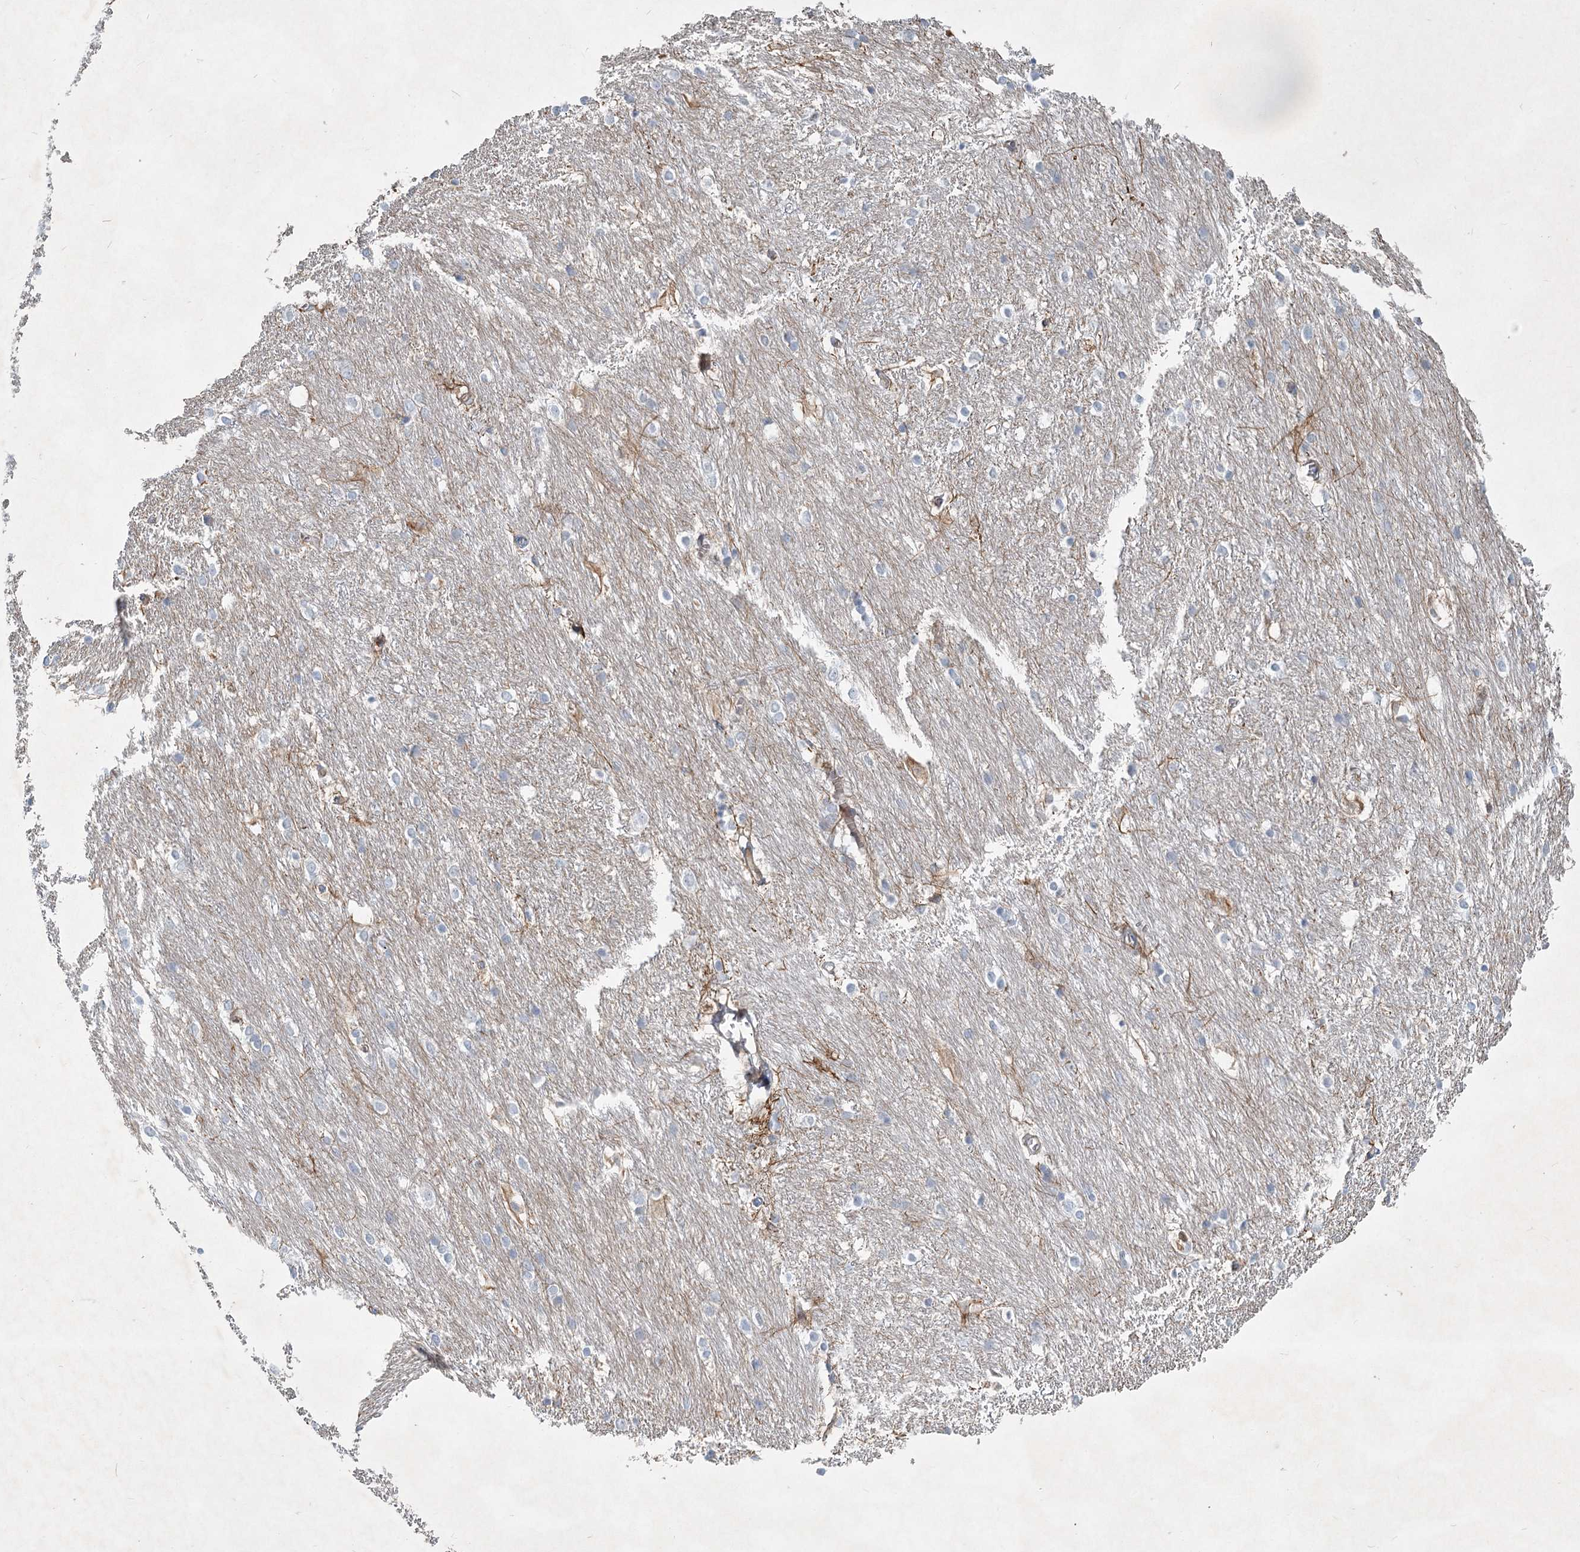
{"staining": {"intensity": "negative", "quantity": "none", "location": "none"}, "tissue": "caudate", "cell_type": "Glial cells", "image_type": "normal", "snomed": [{"axis": "morphology", "description": "Normal tissue, NOS"}, {"axis": "topography", "description": "Lateral ventricle wall"}], "caption": "Immunohistochemistry (IHC) of unremarkable human caudate reveals no staining in glial cells.", "gene": "DNMBP", "patient": {"sex": "female", "age": 19}}